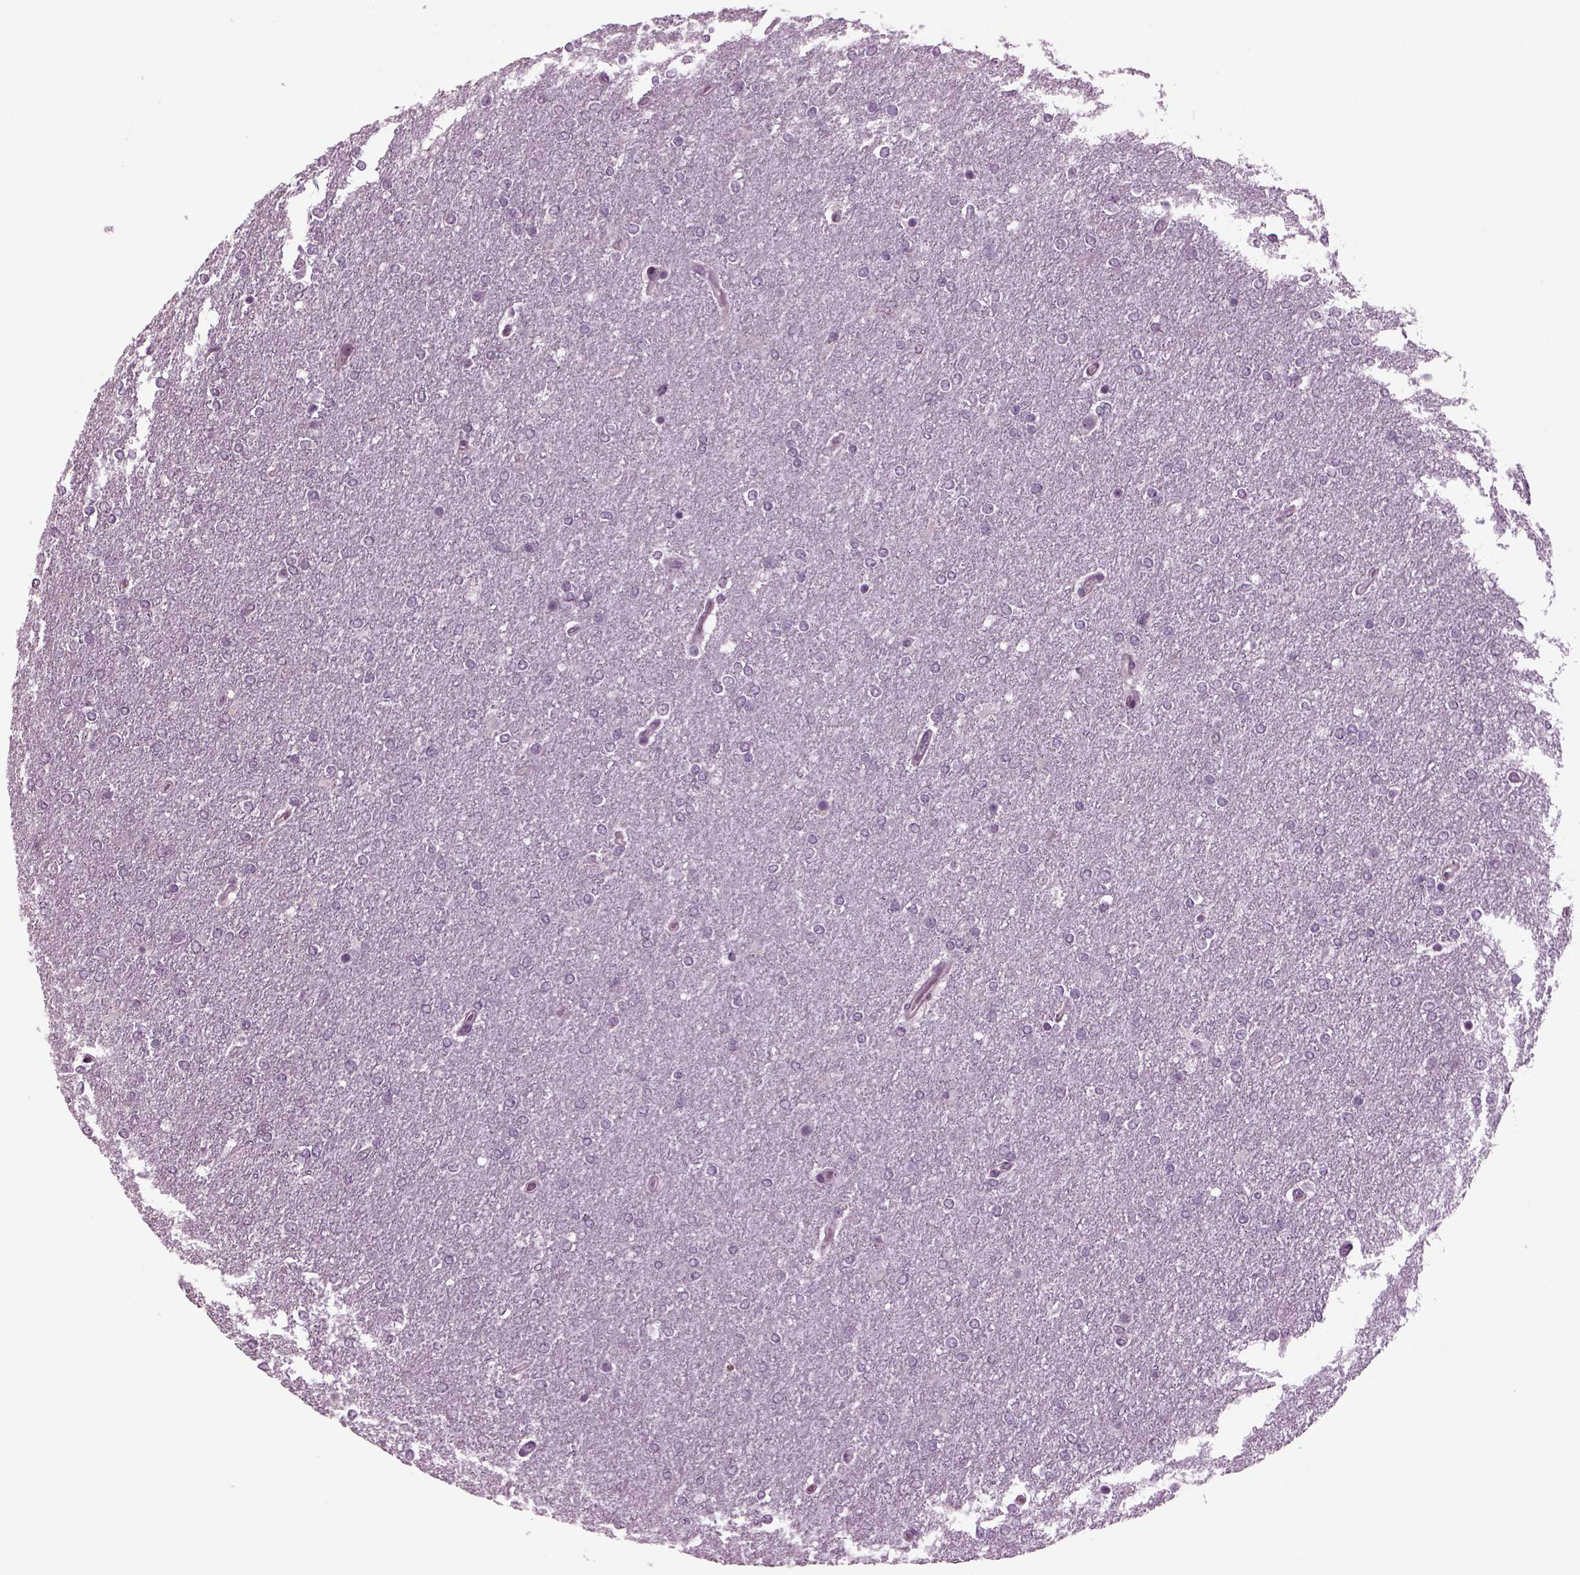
{"staining": {"intensity": "negative", "quantity": "none", "location": "none"}, "tissue": "glioma", "cell_type": "Tumor cells", "image_type": "cancer", "snomed": [{"axis": "morphology", "description": "Glioma, malignant, High grade"}, {"axis": "topography", "description": "Brain"}], "caption": "Tumor cells are negative for protein expression in human malignant glioma (high-grade).", "gene": "ODF3", "patient": {"sex": "female", "age": 61}}